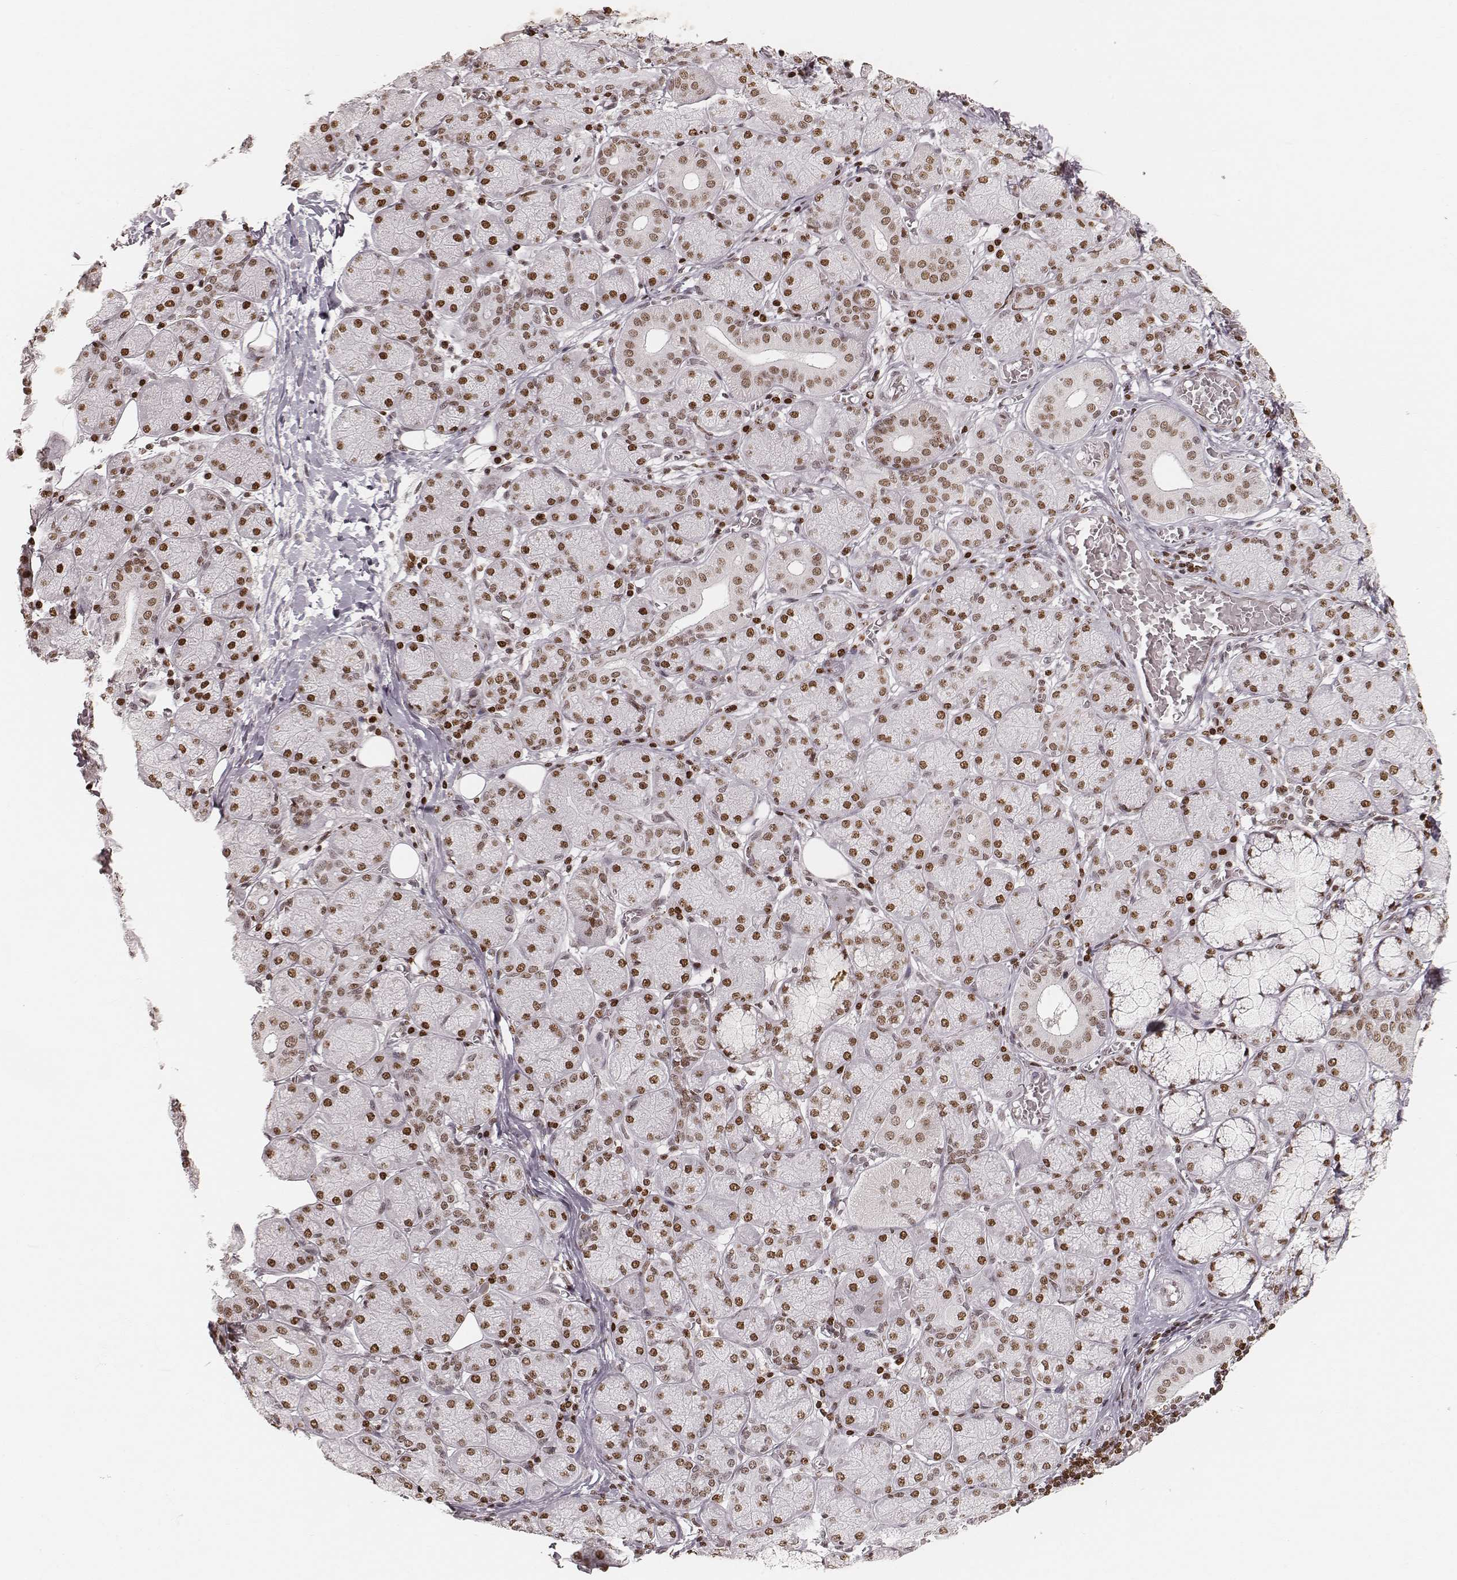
{"staining": {"intensity": "strong", "quantity": ">75%", "location": "nuclear"}, "tissue": "salivary gland", "cell_type": "Glandular cells", "image_type": "normal", "snomed": [{"axis": "morphology", "description": "Normal tissue, NOS"}, {"axis": "topography", "description": "Salivary gland"}, {"axis": "topography", "description": "Peripheral nerve tissue"}], "caption": "Protein analysis of benign salivary gland demonstrates strong nuclear positivity in approximately >75% of glandular cells.", "gene": "PARP1", "patient": {"sex": "female", "age": 24}}